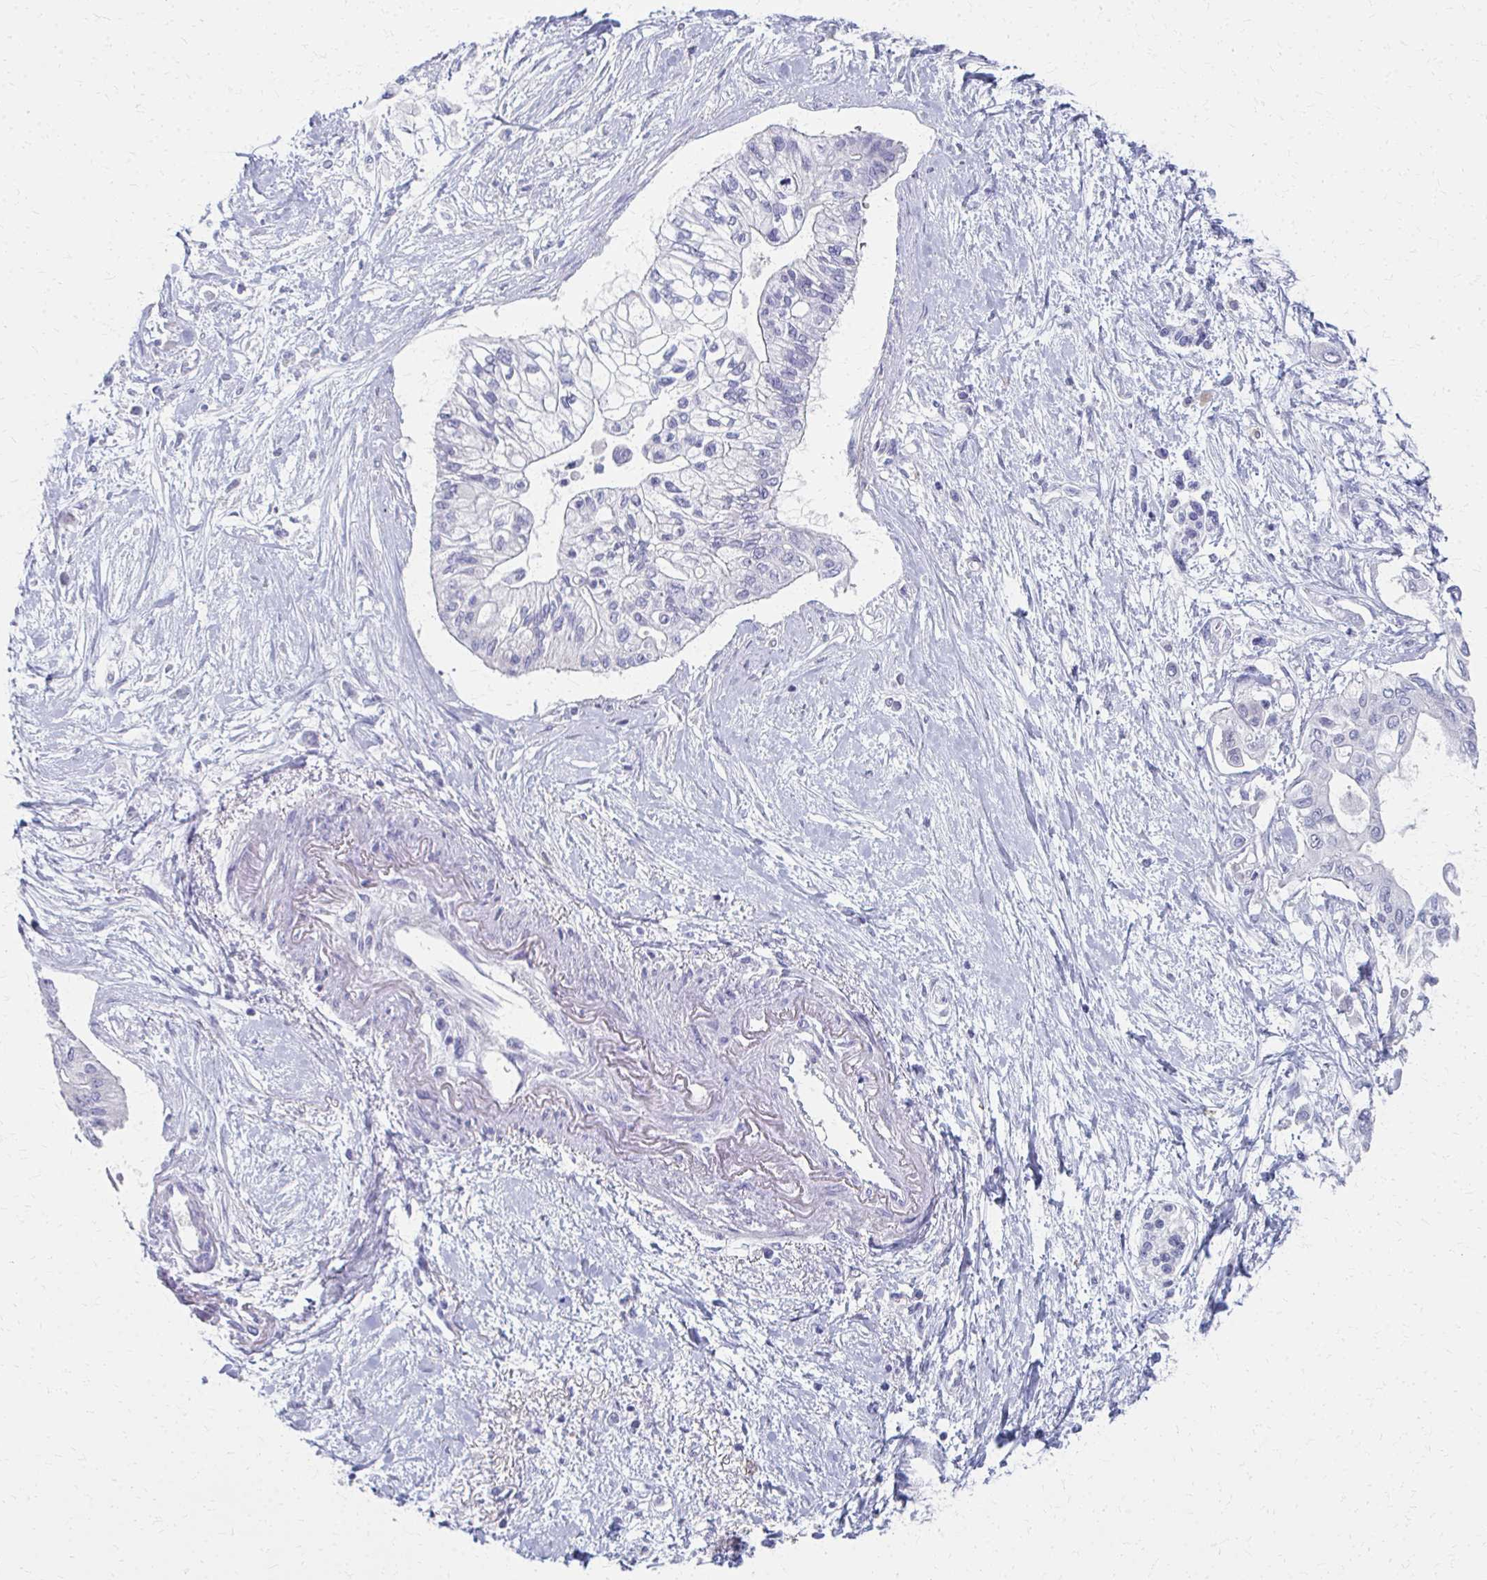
{"staining": {"intensity": "negative", "quantity": "none", "location": "none"}, "tissue": "pancreatic cancer", "cell_type": "Tumor cells", "image_type": "cancer", "snomed": [{"axis": "morphology", "description": "Adenocarcinoma, NOS"}, {"axis": "topography", "description": "Pancreas"}], "caption": "A photomicrograph of human adenocarcinoma (pancreatic) is negative for staining in tumor cells. (Stains: DAB (3,3'-diaminobenzidine) immunohistochemistry (IHC) with hematoxylin counter stain, Microscopy: brightfield microscopy at high magnification).", "gene": "MS4A2", "patient": {"sex": "female", "age": 77}}